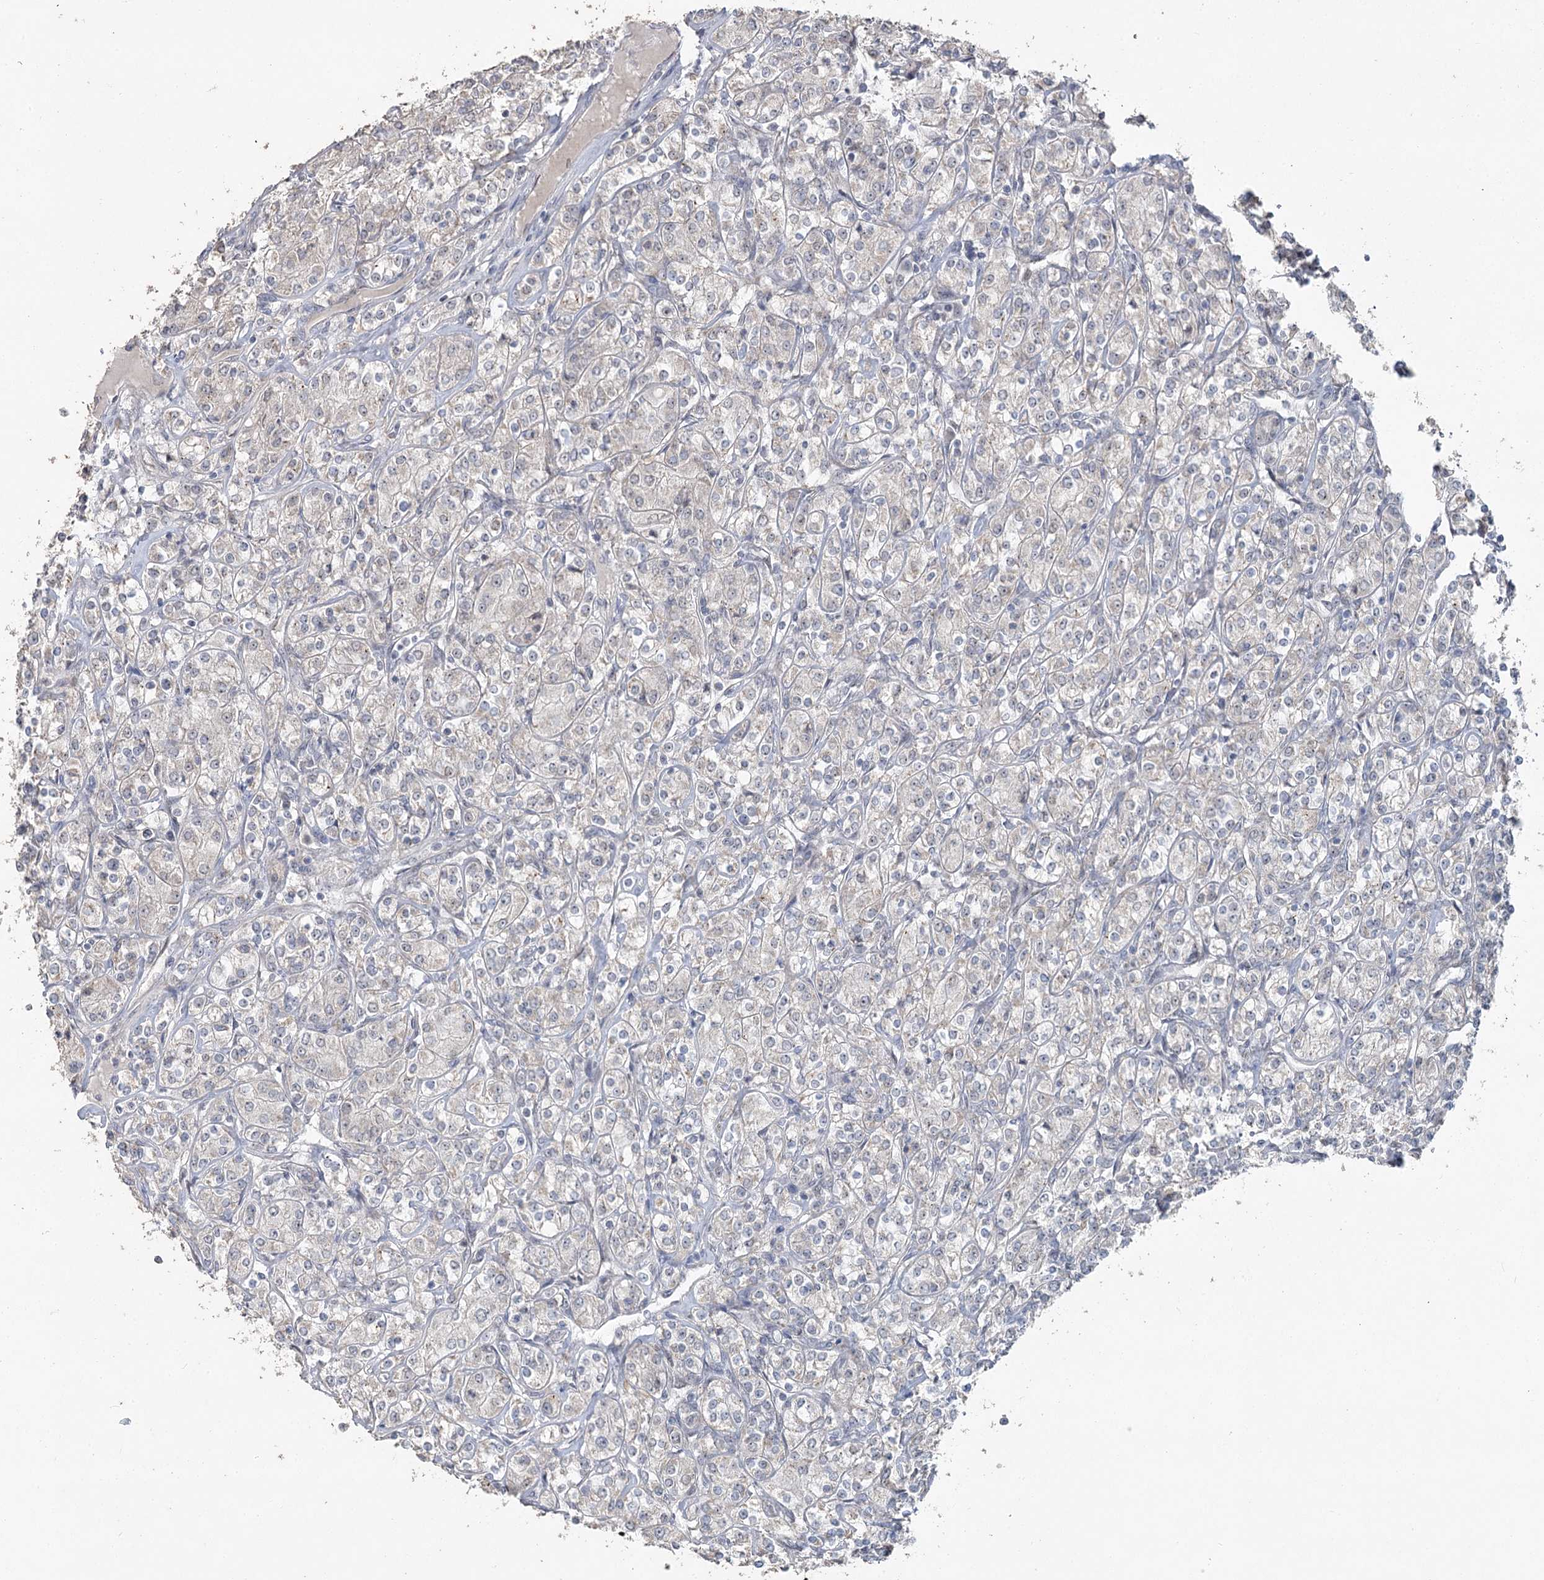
{"staining": {"intensity": "negative", "quantity": "none", "location": "none"}, "tissue": "renal cancer", "cell_type": "Tumor cells", "image_type": "cancer", "snomed": [{"axis": "morphology", "description": "Adenocarcinoma, NOS"}, {"axis": "topography", "description": "Kidney"}], "caption": "Renal cancer was stained to show a protein in brown. There is no significant positivity in tumor cells. (Brightfield microscopy of DAB (3,3'-diaminobenzidine) IHC at high magnification).", "gene": "RUFY4", "patient": {"sex": "male", "age": 77}}